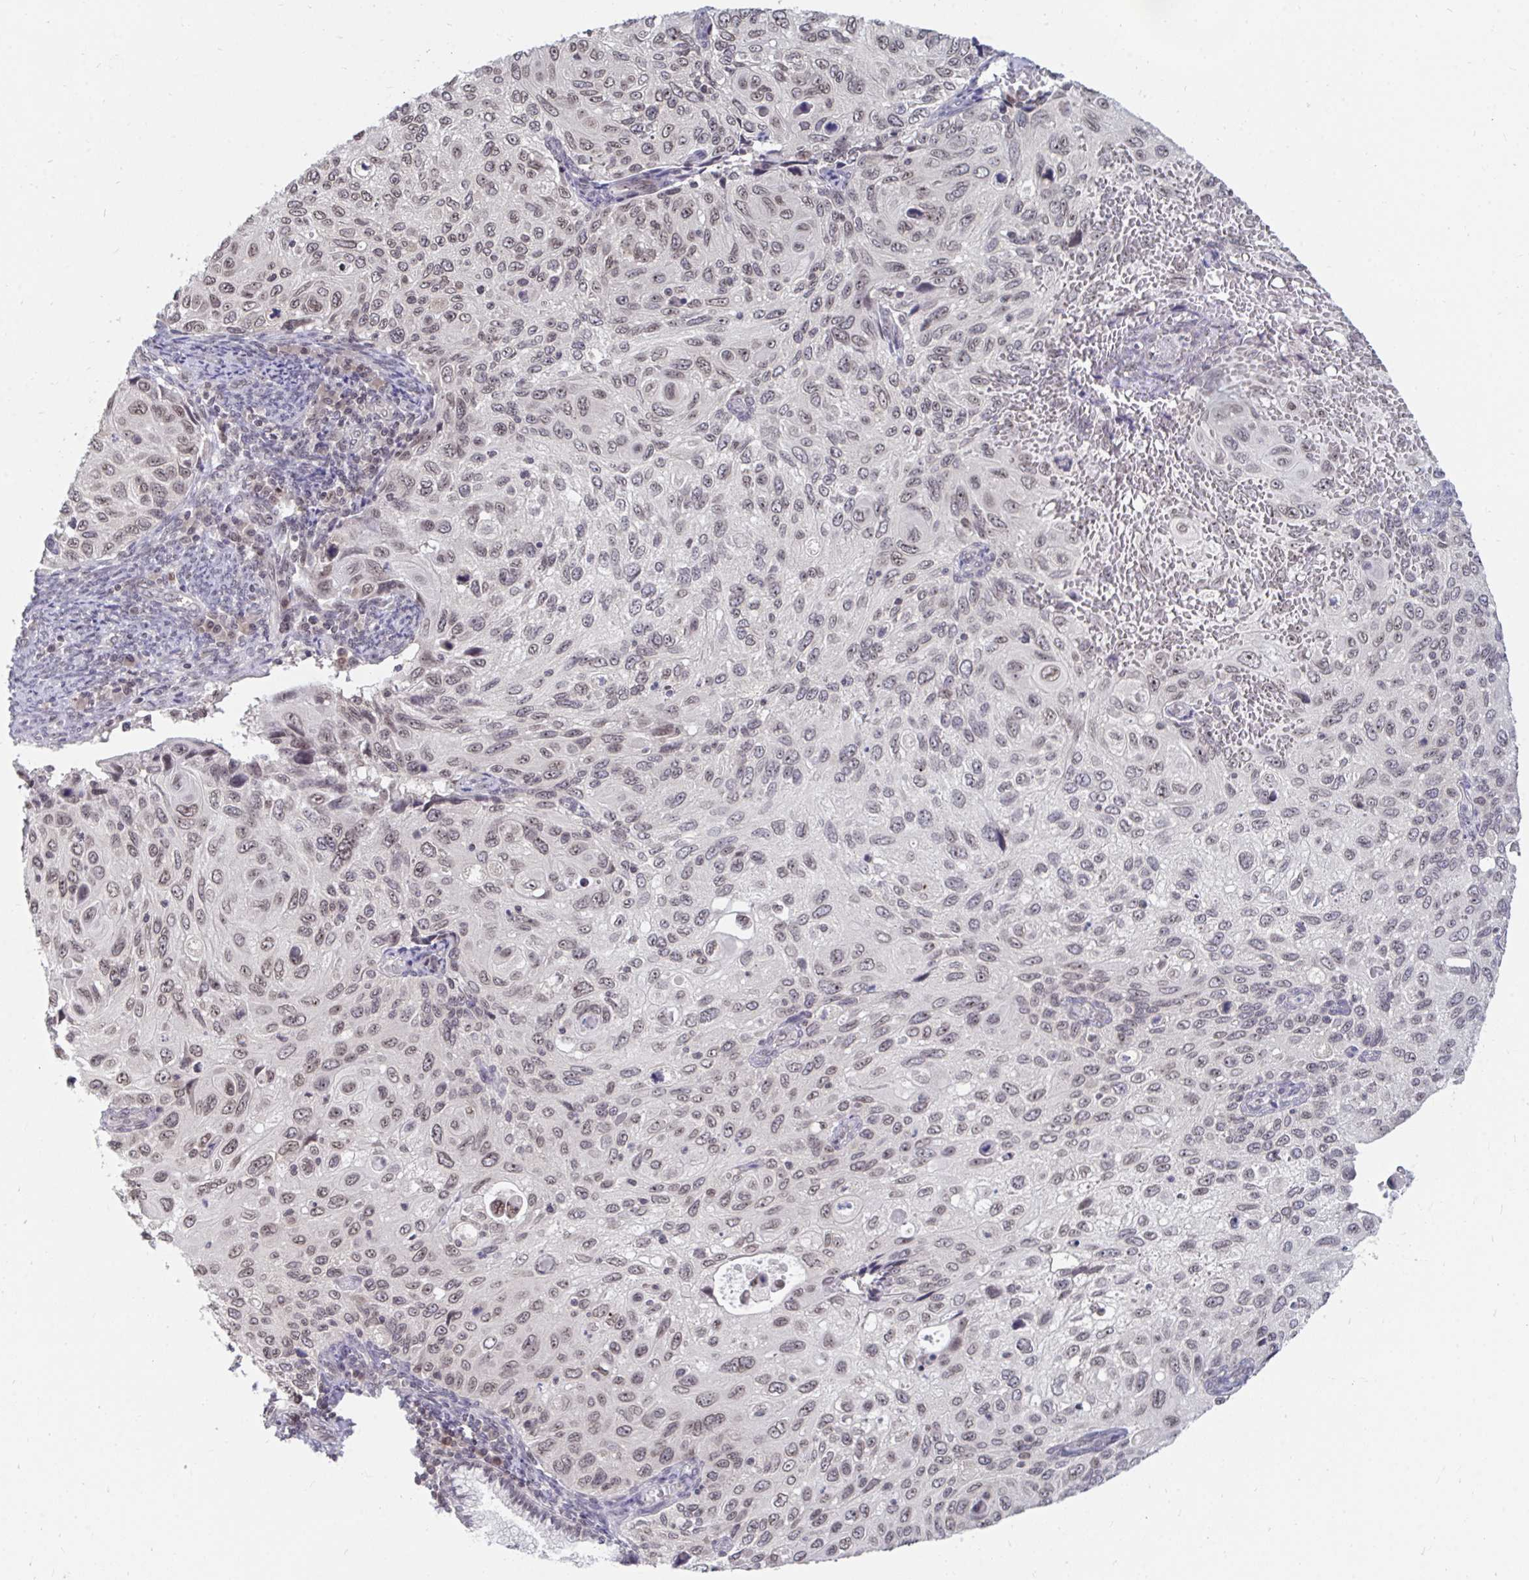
{"staining": {"intensity": "weak", "quantity": "<25%", "location": "nuclear"}, "tissue": "cervical cancer", "cell_type": "Tumor cells", "image_type": "cancer", "snomed": [{"axis": "morphology", "description": "Squamous cell carcinoma, NOS"}, {"axis": "topography", "description": "Cervix"}], "caption": "High magnification brightfield microscopy of squamous cell carcinoma (cervical) stained with DAB (3,3'-diaminobenzidine) (brown) and counterstained with hematoxylin (blue): tumor cells show no significant staining.", "gene": "TRIP12", "patient": {"sex": "female", "age": 70}}